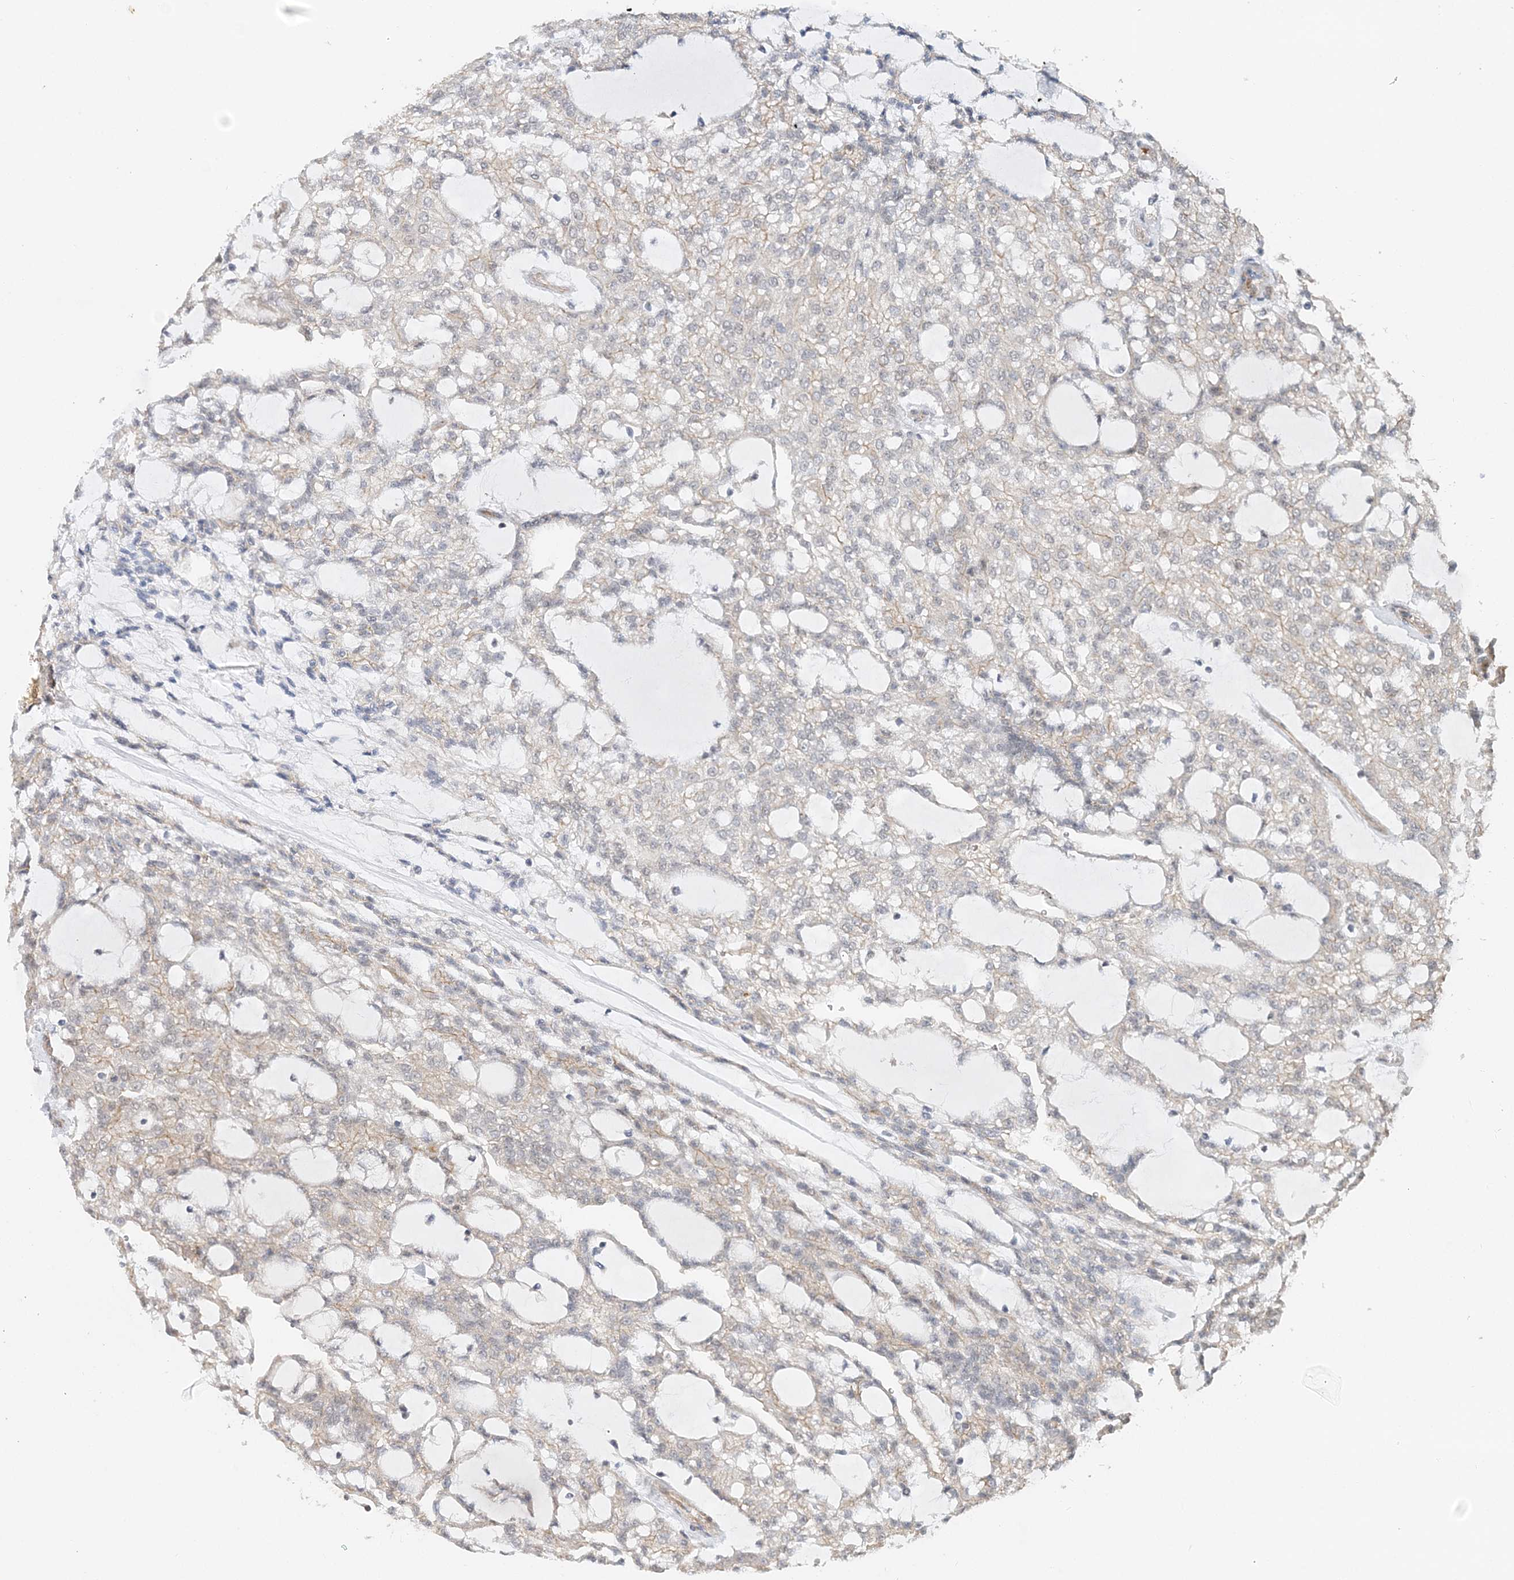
{"staining": {"intensity": "weak", "quantity": "<25%", "location": "cytoplasmic/membranous"}, "tissue": "renal cancer", "cell_type": "Tumor cells", "image_type": "cancer", "snomed": [{"axis": "morphology", "description": "Adenocarcinoma, NOS"}, {"axis": "topography", "description": "Kidney"}], "caption": "This is an immunohistochemistry image of human adenocarcinoma (renal). There is no staining in tumor cells.", "gene": "MAT2B", "patient": {"sex": "male", "age": 63}}